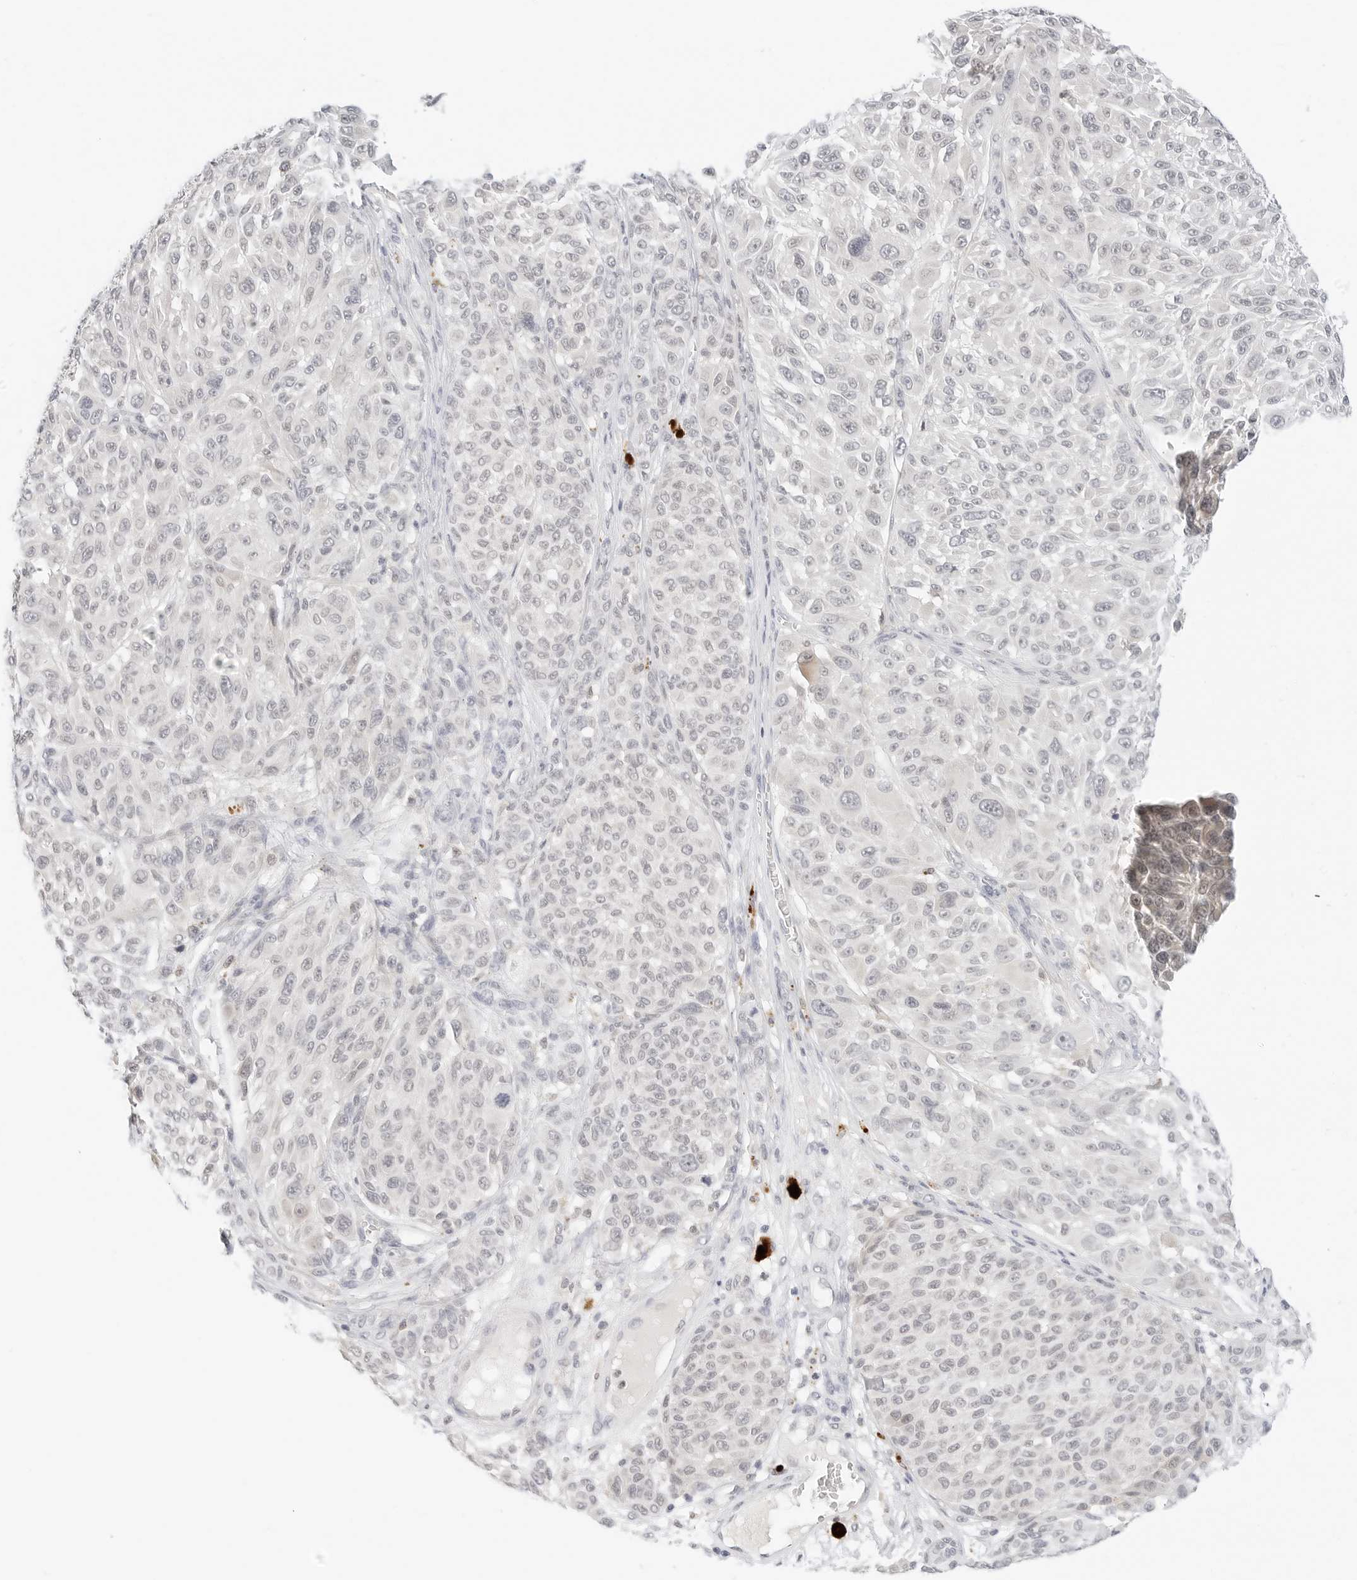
{"staining": {"intensity": "negative", "quantity": "none", "location": "none"}, "tissue": "melanoma", "cell_type": "Tumor cells", "image_type": "cancer", "snomed": [{"axis": "morphology", "description": "Malignant melanoma, NOS"}, {"axis": "topography", "description": "Skin"}], "caption": "An image of human malignant melanoma is negative for staining in tumor cells.", "gene": "NEO1", "patient": {"sex": "male", "age": 83}}